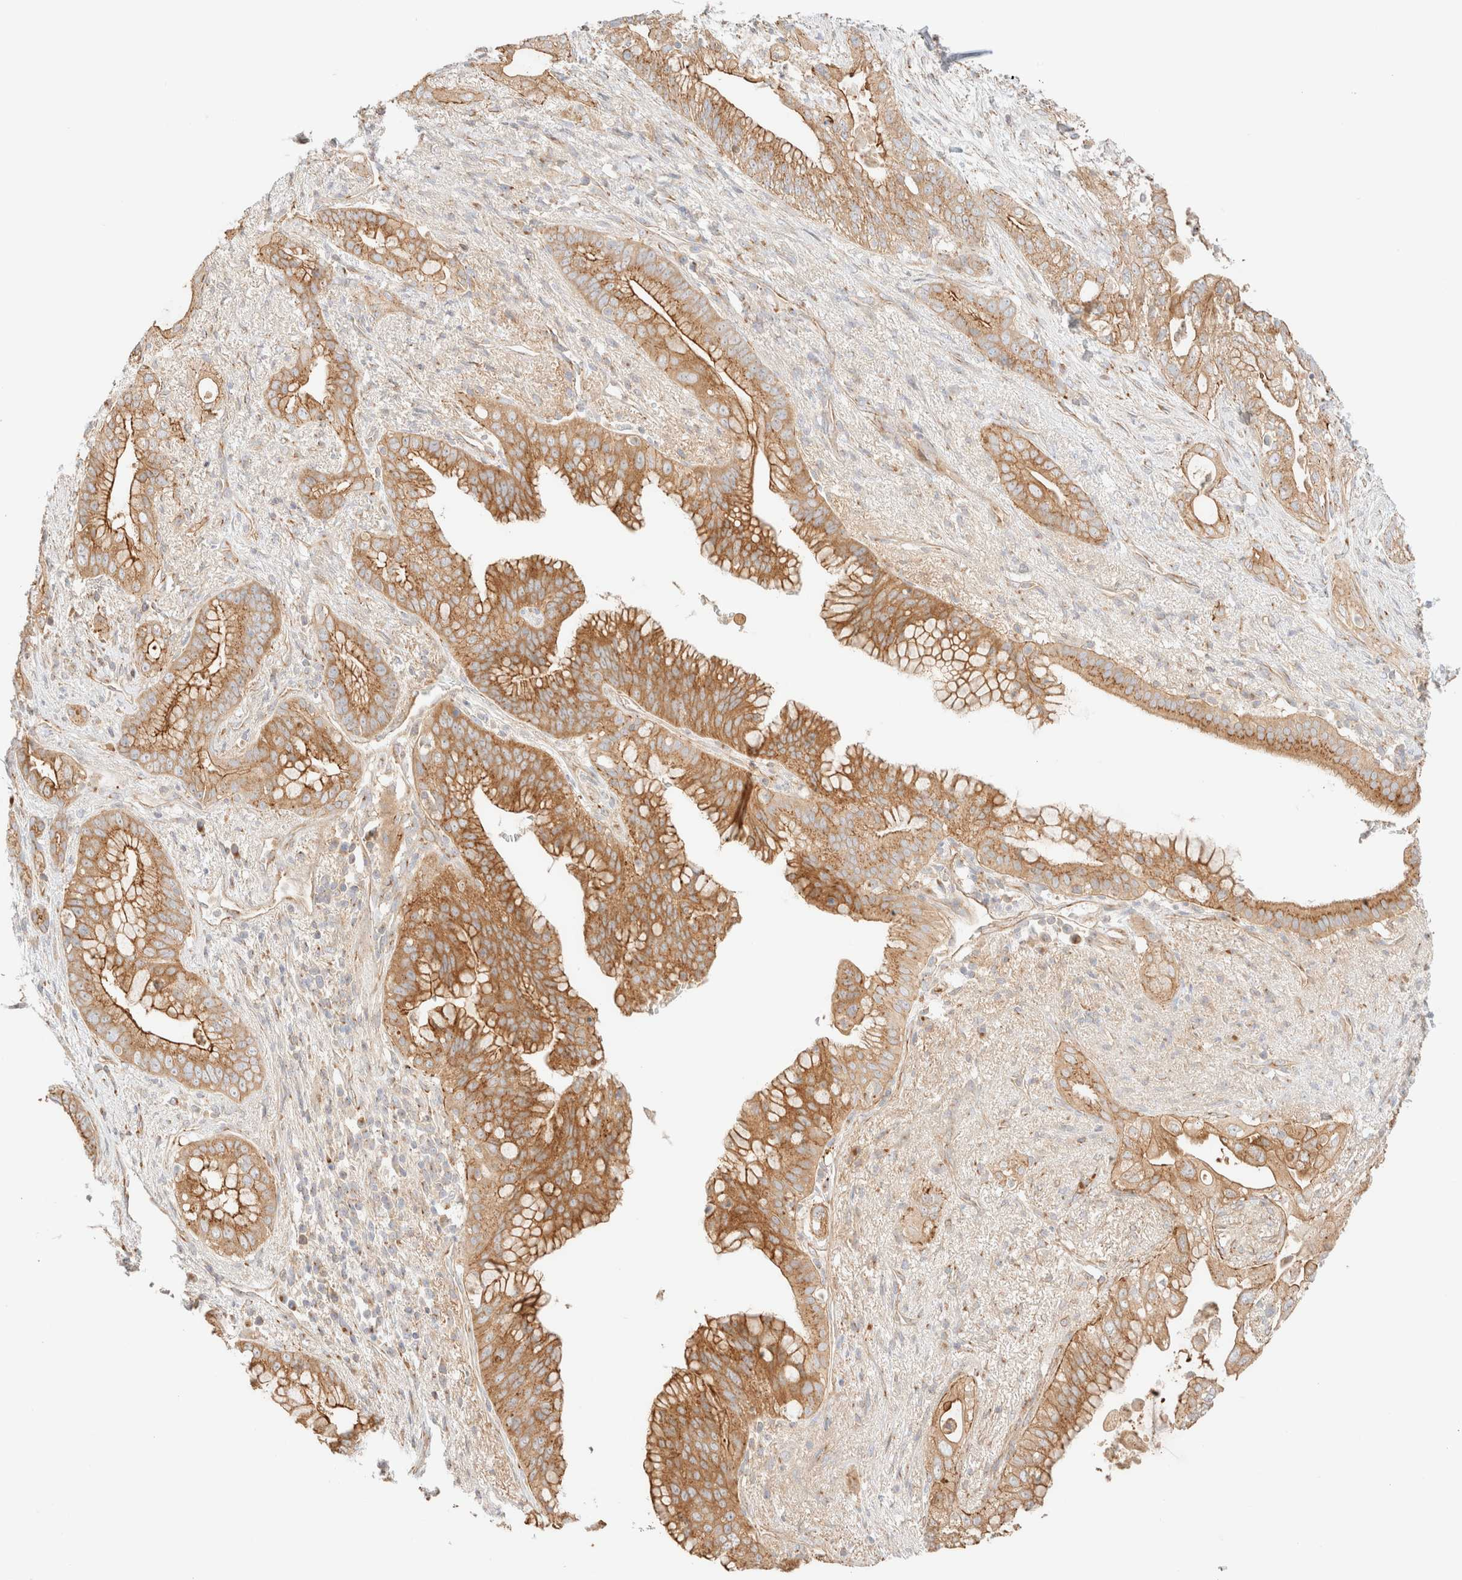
{"staining": {"intensity": "moderate", "quantity": ">75%", "location": "cytoplasmic/membranous"}, "tissue": "pancreatic cancer", "cell_type": "Tumor cells", "image_type": "cancer", "snomed": [{"axis": "morphology", "description": "Adenocarcinoma, NOS"}, {"axis": "topography", "description": "Pancreas"}], "caption": "Approximately >75% of tumor cells in human adenocarcinoma (pancreatic) show moderate cytoplasmic/membranous protein positivity as visualized by brown immunohistochemical staining.", "gene": "MYO10", "patient": {"sex": "male", "age": 53}}